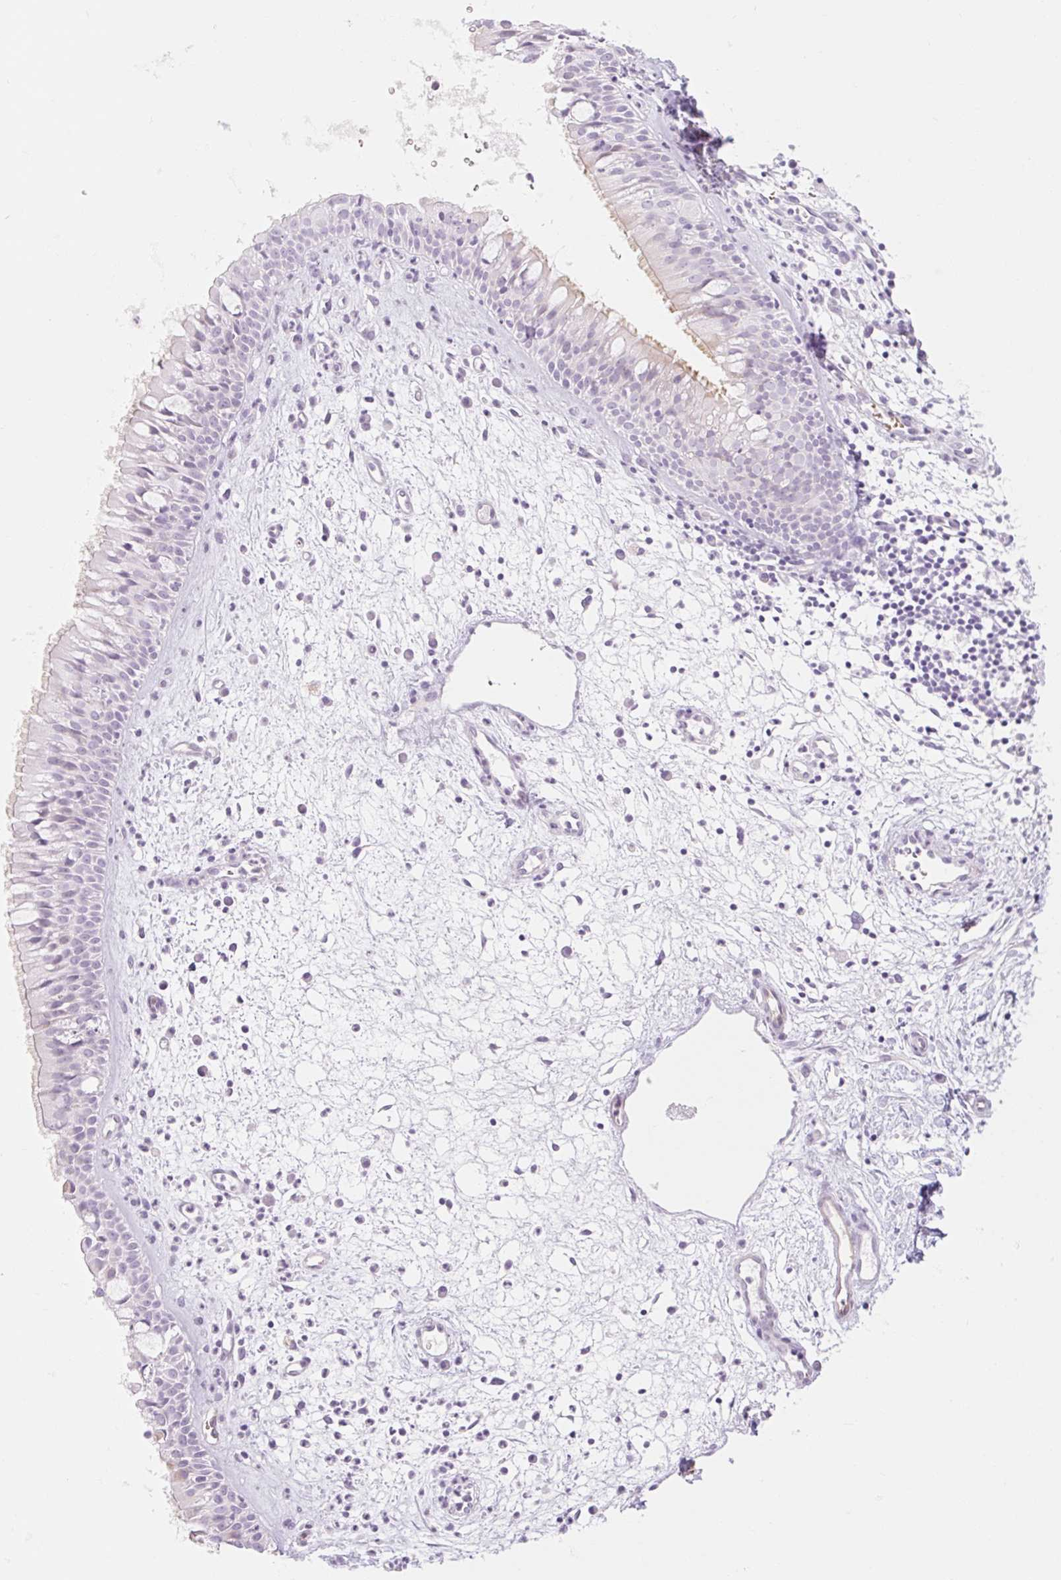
{"staining": {"intensity": "moderate", "quantity": "<25%", "location": "cytoplasmic/membranous"}, "tissue": "nasopharynx", "cell_type": "Respiratory epithelial cells", "image_type": "normal", "snomed": [{"axis": "morphology", "description": "Normal tissue, NOS"}, {"axis": "topography", "description": "Nasopharynx"}], "caption": "Moderate cytoplasmic/membranous positivity for a protein is identified in about <25% of respiratory epithelial cells of normal nasopharynx using IHC.", "gene": "TAF1L", "patient": {"sex": "male", "age": 65}}